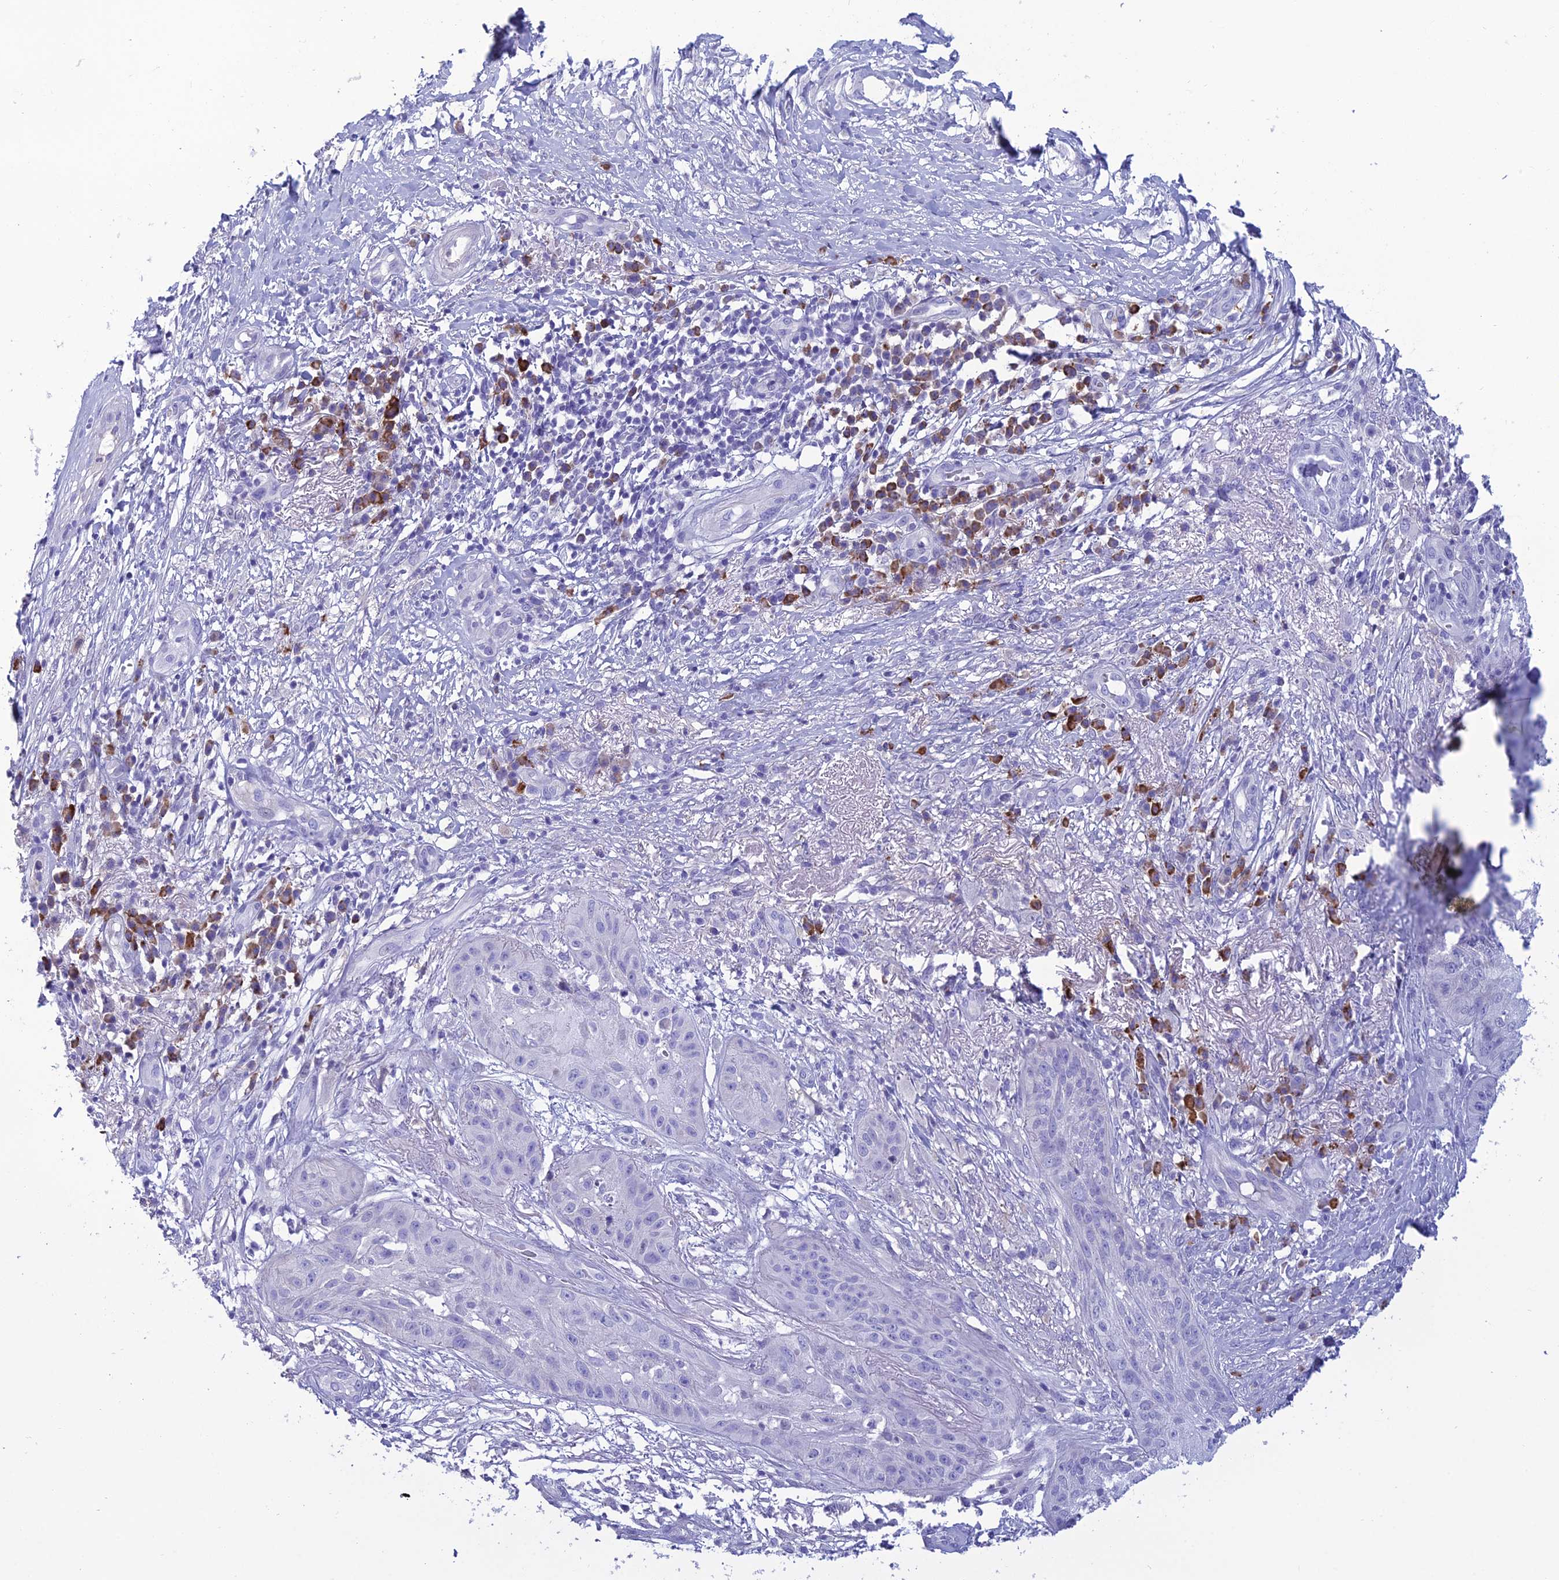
{"staining": {"intensity": "negative", "quantity": "none", "location": "none"}, "tissue": "skin cancer", "cell_type": "Tumor cells", "image_type": "cancer", "snomed": [{"axis": "morphology", "description": "Squamous cell carcinoma, NOS"}, {"axis": "topography", "description": "Skin"}], "caption": "Immunohistochemistry (IHC) of human skin cancer (squamous cell carcinoma) displays no expression in tumor cells.", "gene": "CRB2", "patient": {"sex": "male", "age": 70}}